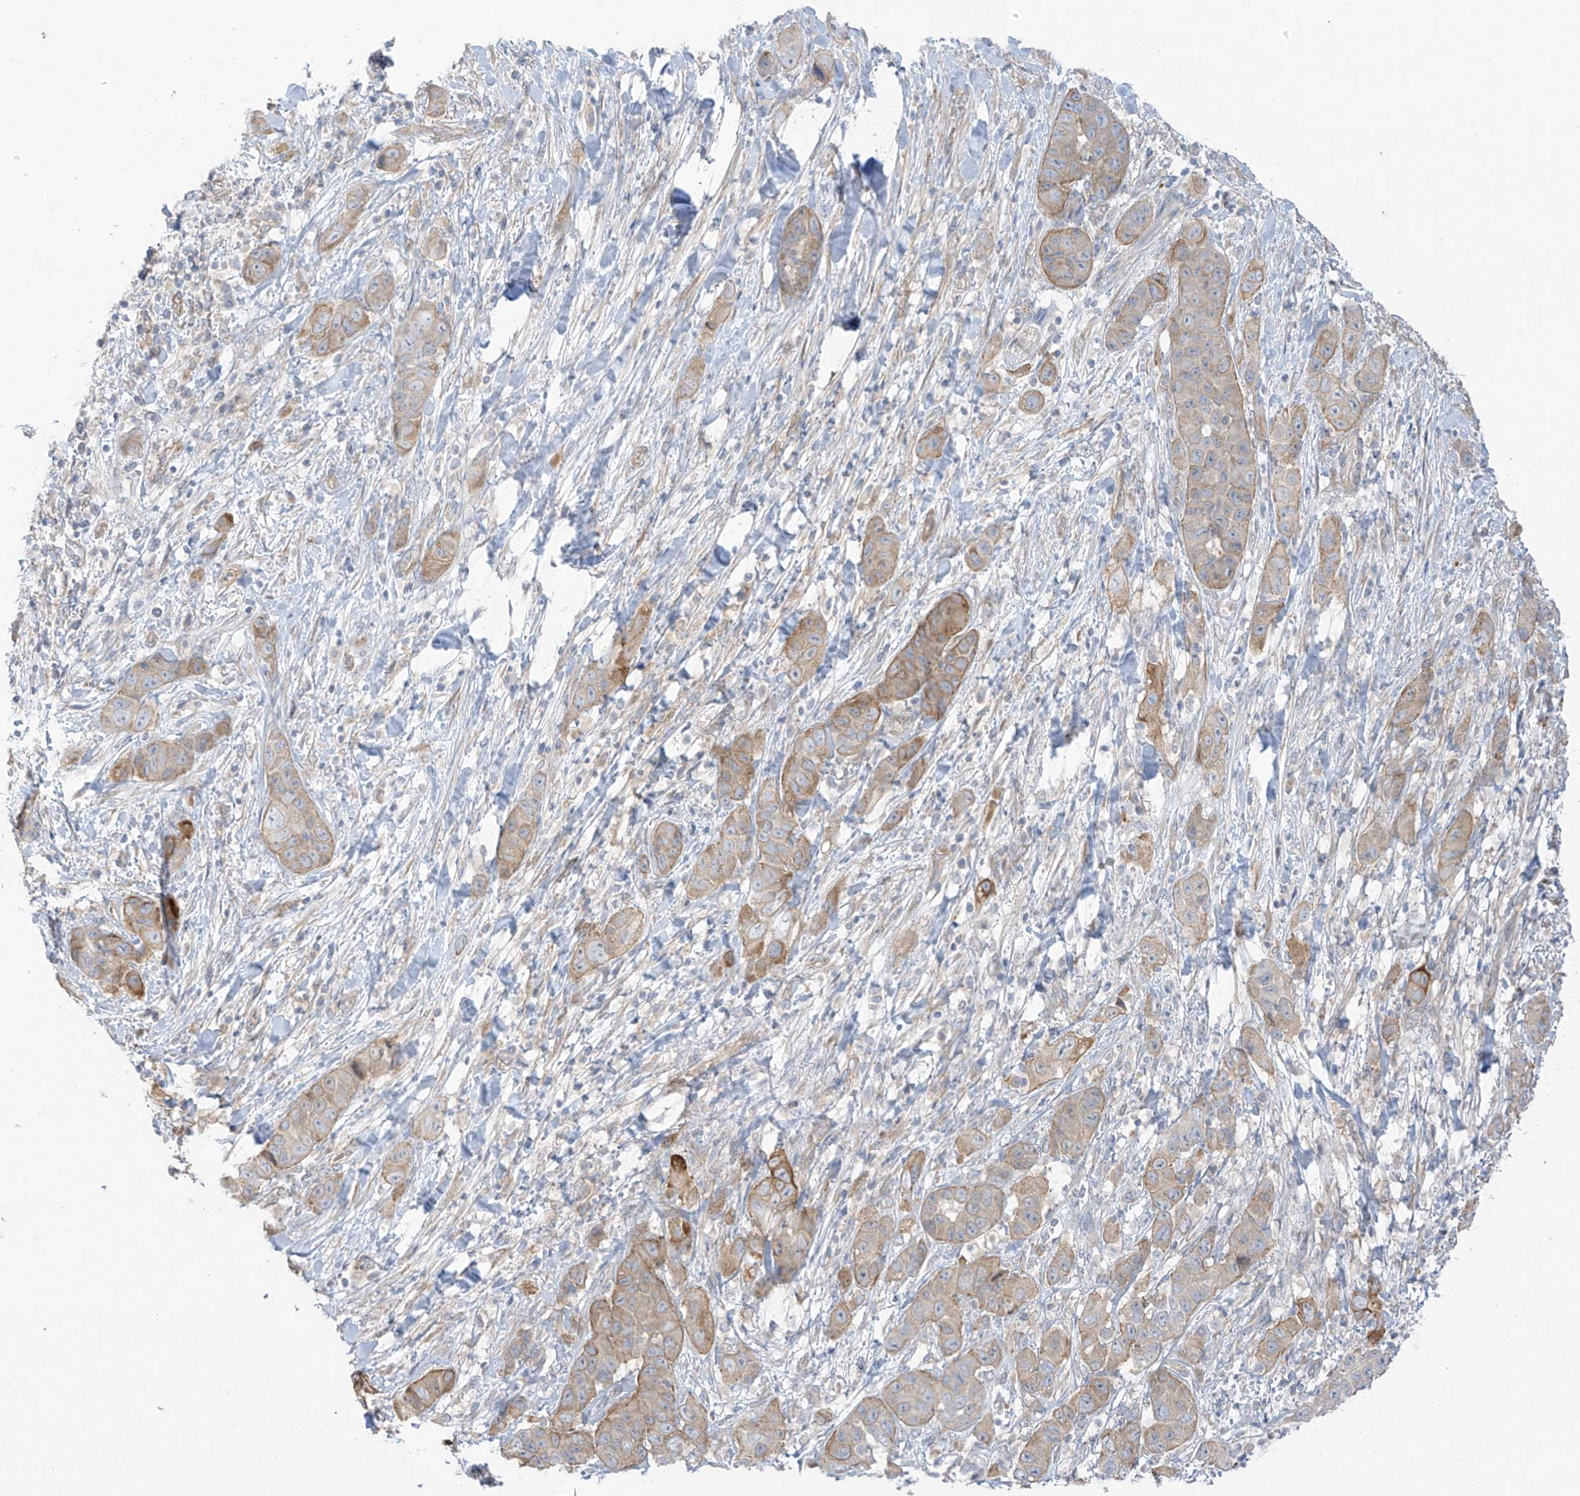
{"staining": {"intensity": "weak", "quantity": ">75%", "location": "cytoplasmic/membranous"}, "tissue": "liver cancer", "cell_type": "Tumor cells", "image_type": "cancer", "snomed": [{"axis": "morphology", "description": "Cholangiocarcinoma"}, {"axis": "topography", "description": "Liver"}], "caption": "Human cholangiocarcinoma (liver) stained with a protein marker shows weak staining in tumor cells.", "gene": "EIPR1", "patient": {"sex": "female", "age": 52}}